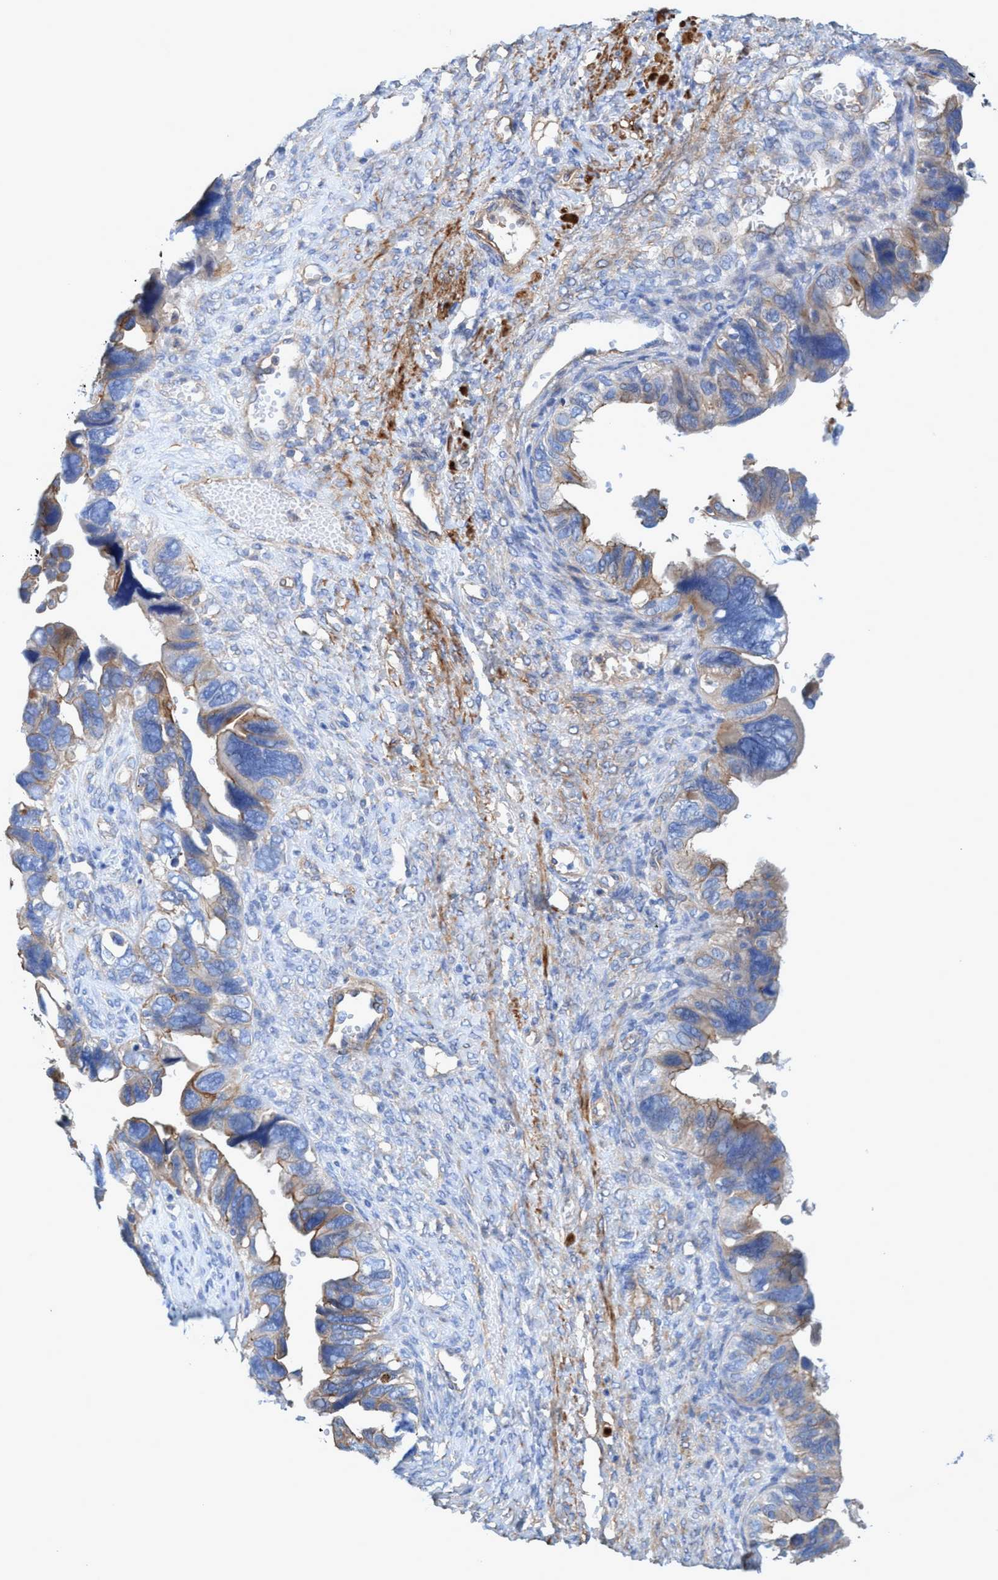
{"staining": {"intensity": "moderate", "quantity": "<25%", "location": "cytoplasmic/membranous"}, "tissue": "ovarian cancer", "cell_type": "Tumor cells", "image_type": "cancer", "snomed": [{"axis": "morphology", "description": "Cystadenocarcinoma, serous, NOS"}, {"axis": "topography", "description": "Ovary"}], "caption": "A brown stain shows moderate cytoplasmic/membranous staining of a protein in human ovarian serous cystadenocarcinoma tumor cells.", "gene": "GULP1", "patient": {"sex": "female", "age": 79}}